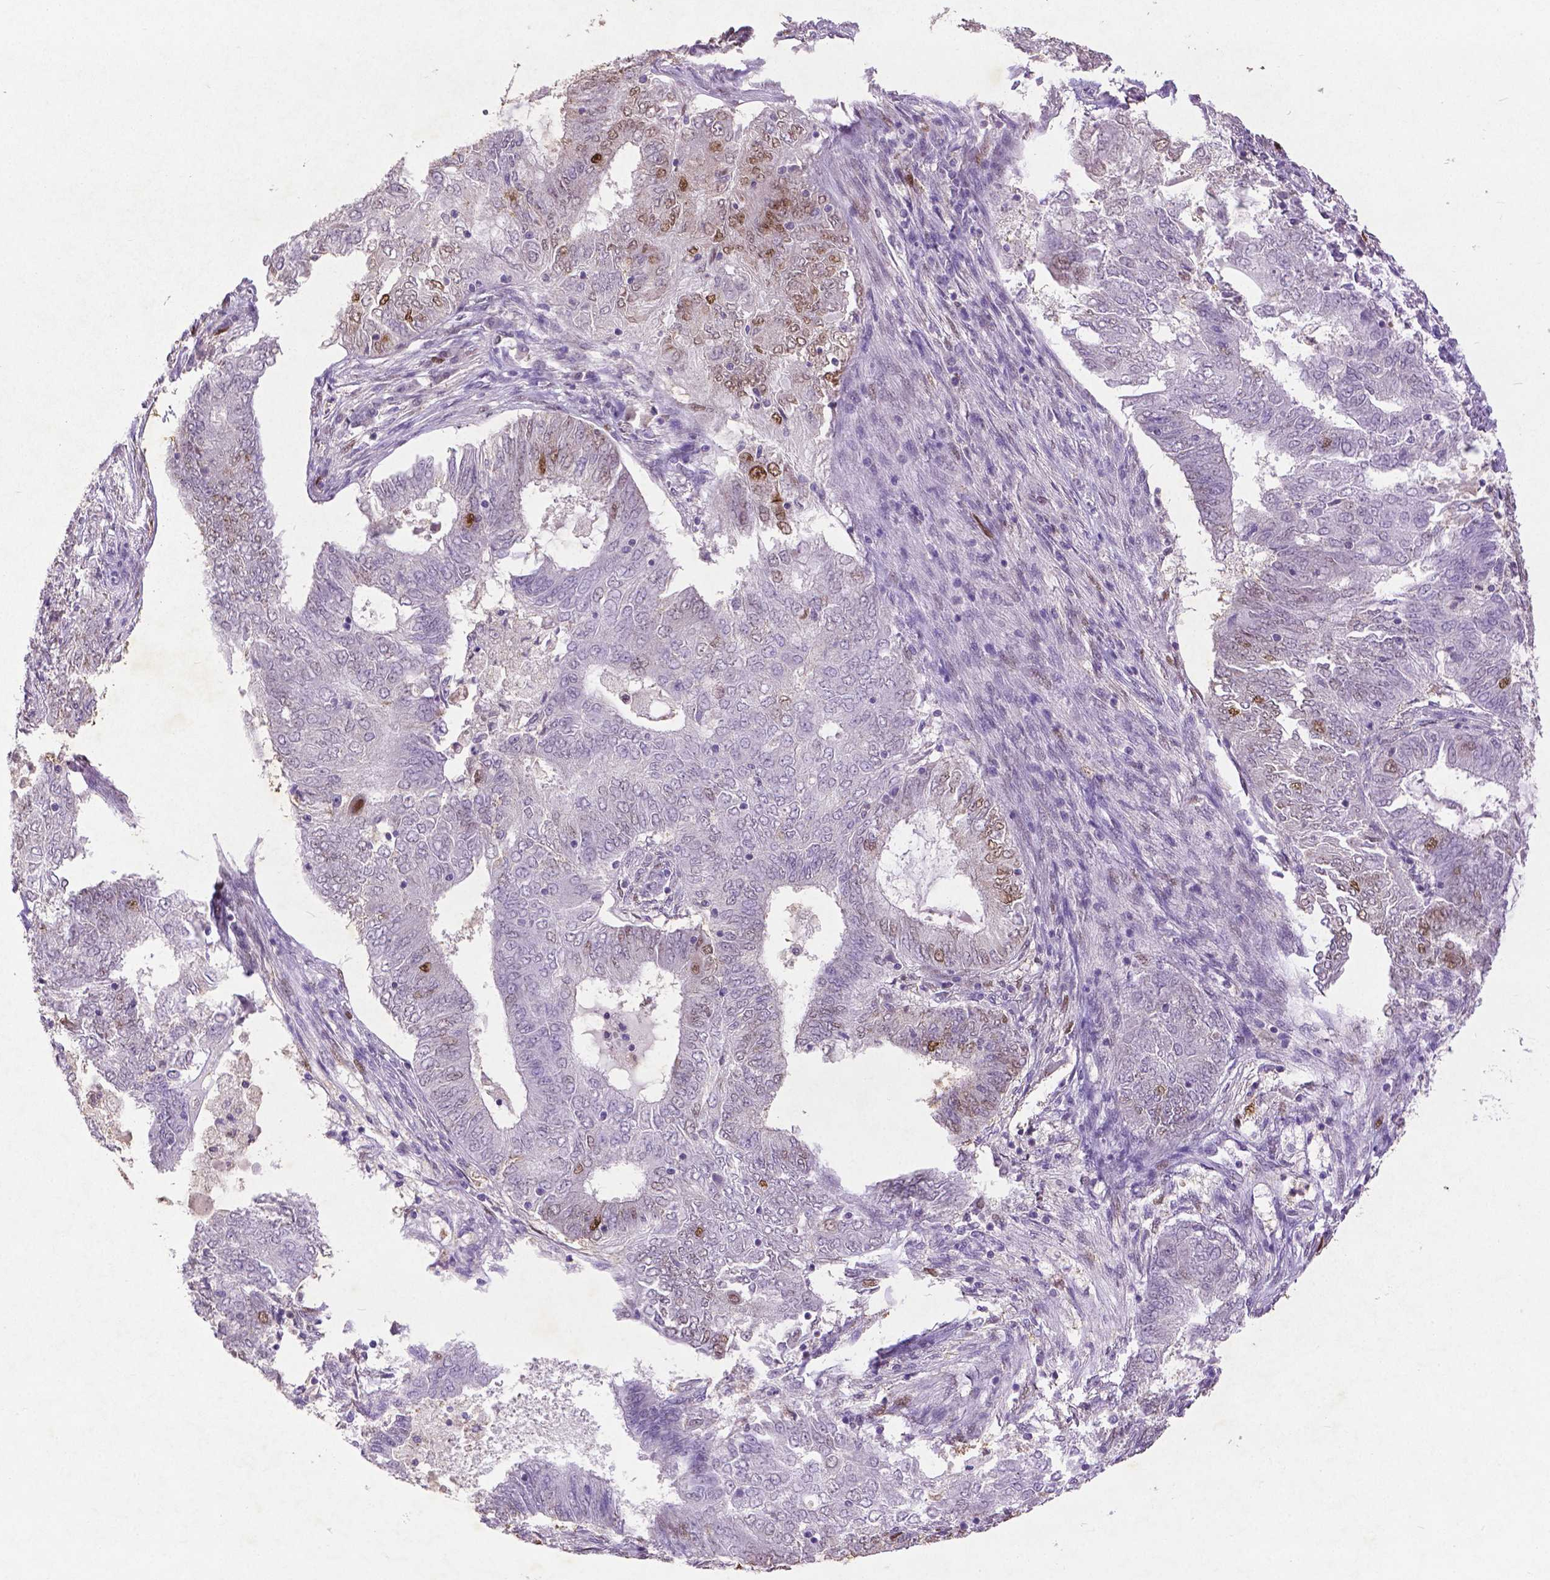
{"staining": {"intensity": "moderate", "quantity": "25%-75%", "location": "nuclear"}, "tissue": "endometrial cancer", "cell_type": "Tumor cells", "image_type": "cancer", "snomed": [{"axis": "morphology", "description": "Adenocarcinoma, NOS"}, {"axis": "topography", "description": "Endometrium"}], "caption": "Approximately 25%-75% of tumor cells in endometrial cancer exhibit moderate nuclear protein positivity as visualized by brown immunohistochemical staining.", "gene": "CDKN1A", "patient": {"sex": "female", "age": 62}}